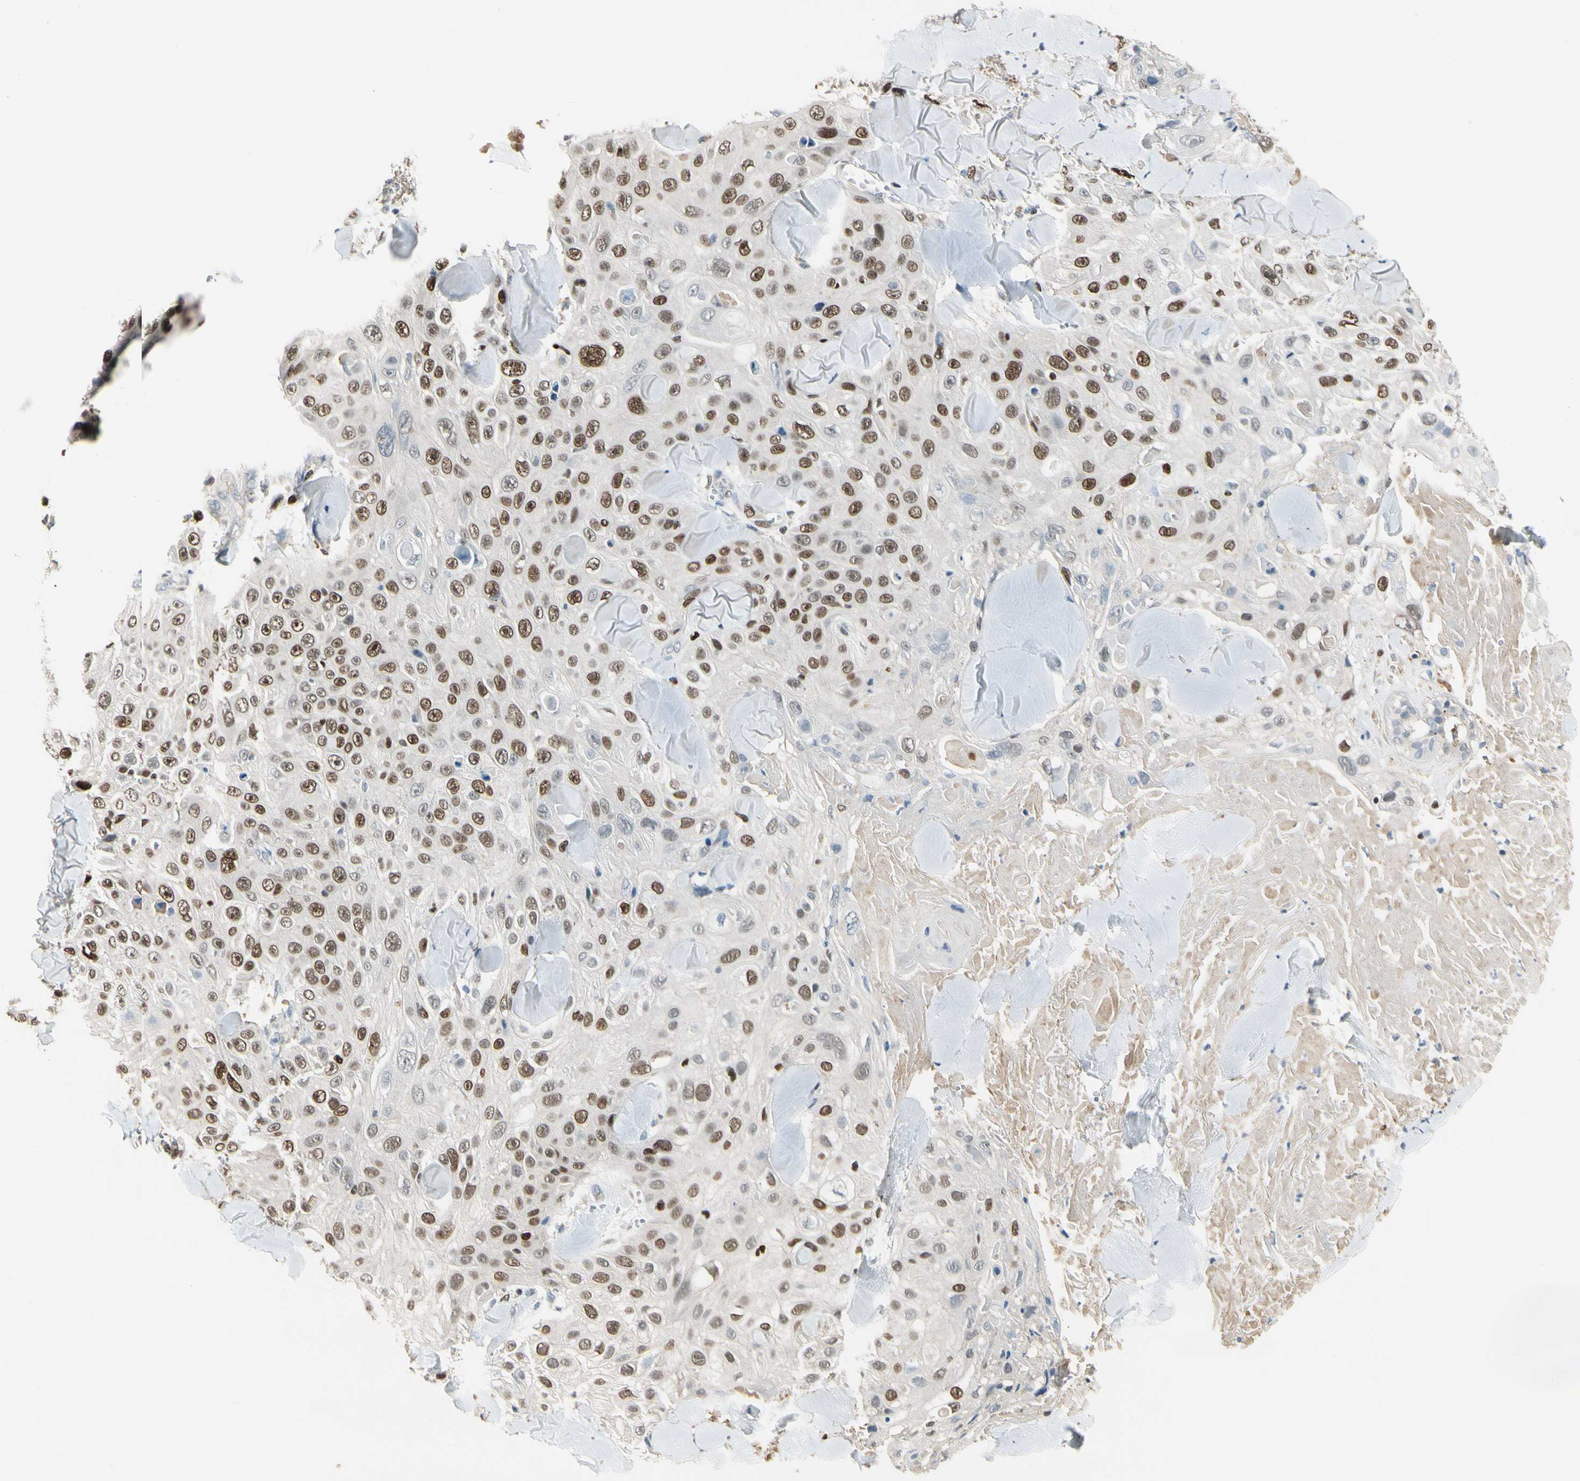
{"staining": {"intensity": "moderate", "quantity": ">75%", "location": "nuclear"}, "tissue": "skin cancer", "cell_type": "Tumor cells", "image_type": "cancer", "snomed": [{"axis": "morphology", "description": "Squamous cell carcinoma, NOS"}, {"axis": "topography", "description": "Skin"}], "caption": "IHC image of skin cancer (squamous cell carcinoma) stained for a protein (brown), which shows medium levels of moderate nuclear expression in approximately >75% of tumor cells.", "gene": "ZKSCAN4", "patient": {"sex": "male", "age": 86}}